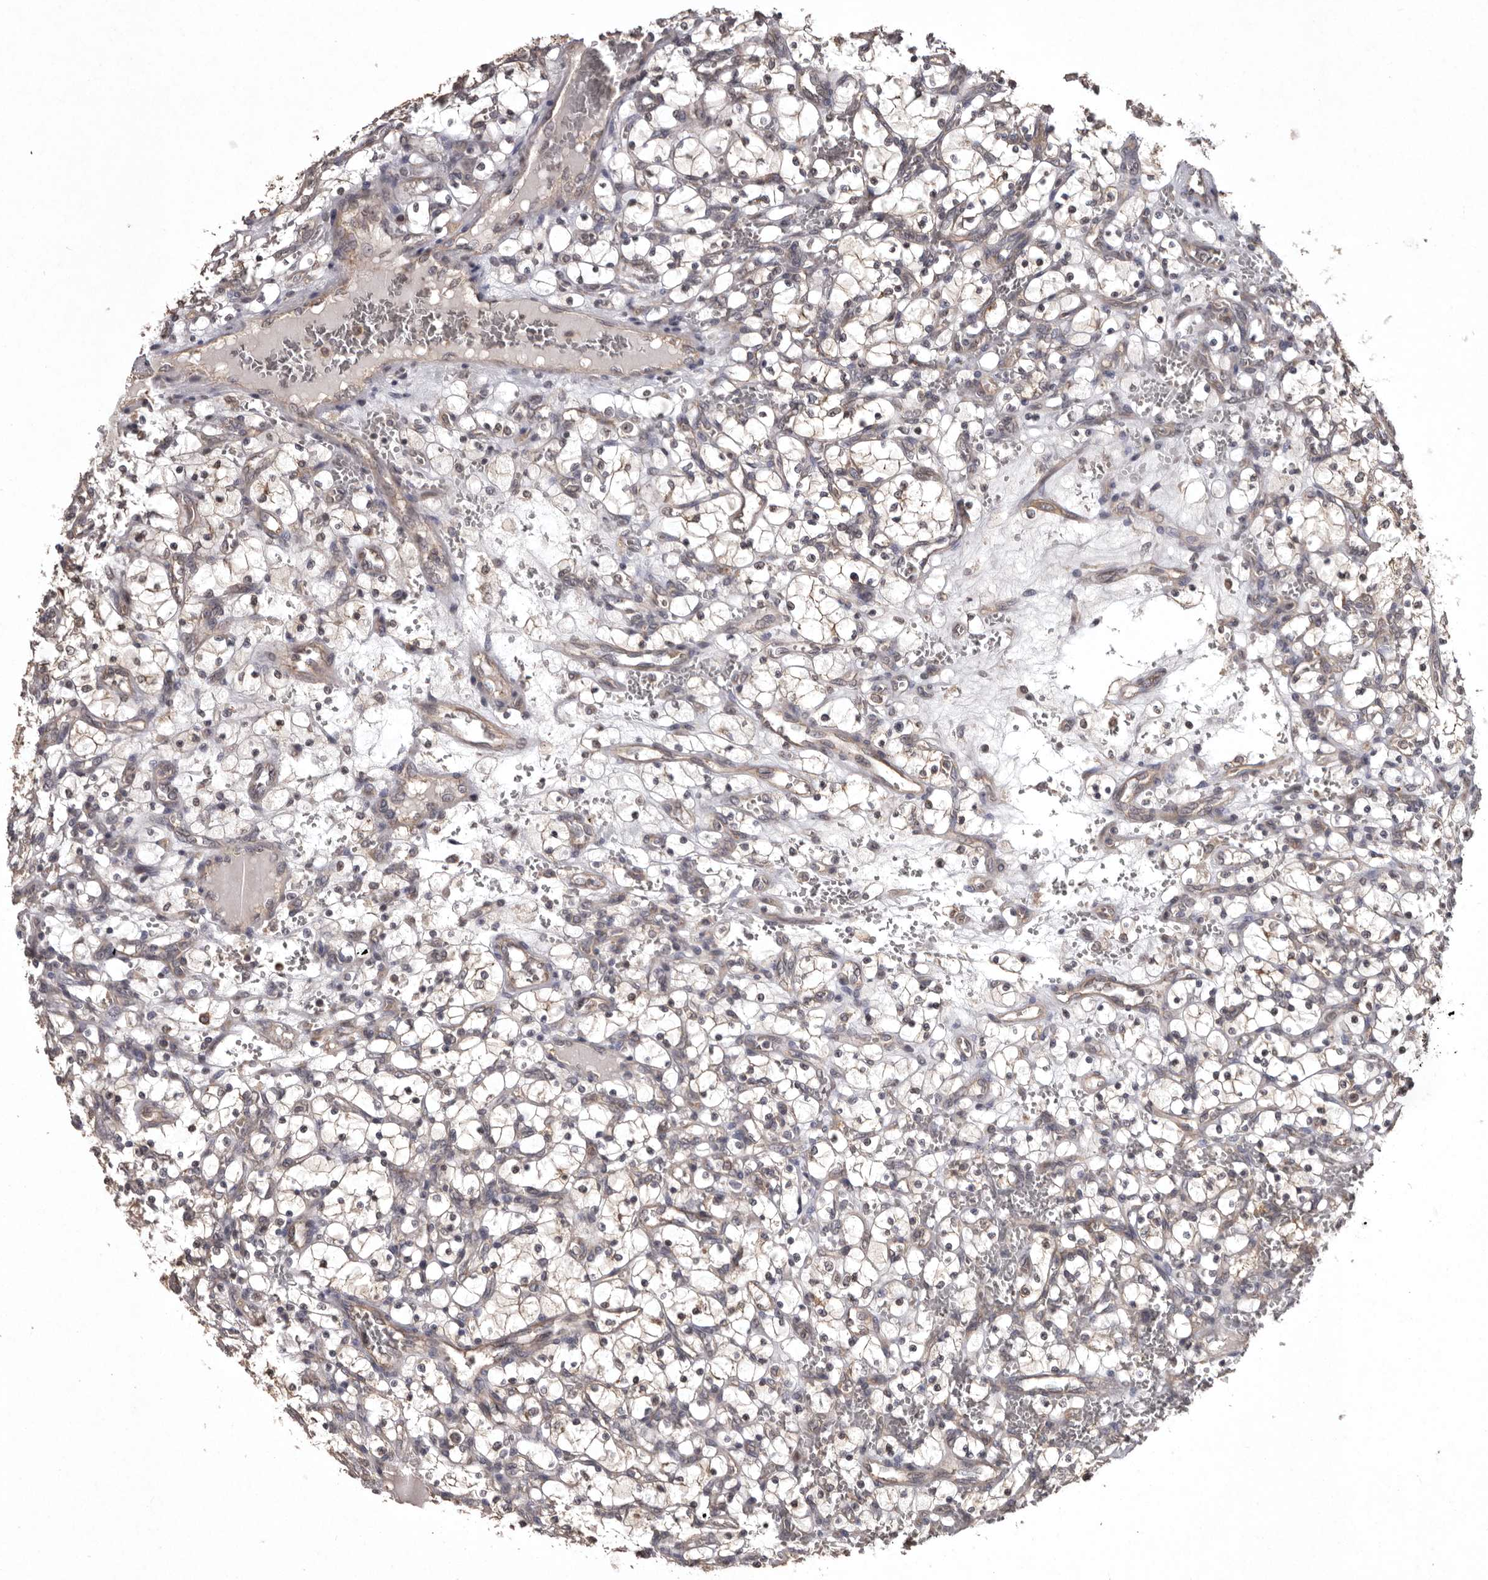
{"staining": {"intensity": "weak", "quantity": "<25%", "location": "cytoplasmic/membranous"}, "tissue": "renal cancer", "cell_type": "Tumor cells", "image_type": "cancer", "snomed": [{"axis": "morphology", "description": "Adenocarcinoma, NOS"}, {"axis": "topography", "description": "Kidney"}], "caption": "This is a micrograph of immunohistochemistry staining of adenocarcinoma (renal), which shows no expression in tumor cells.", "gene": "DARS1", "patient": {"sex": "female", "age": 69}}